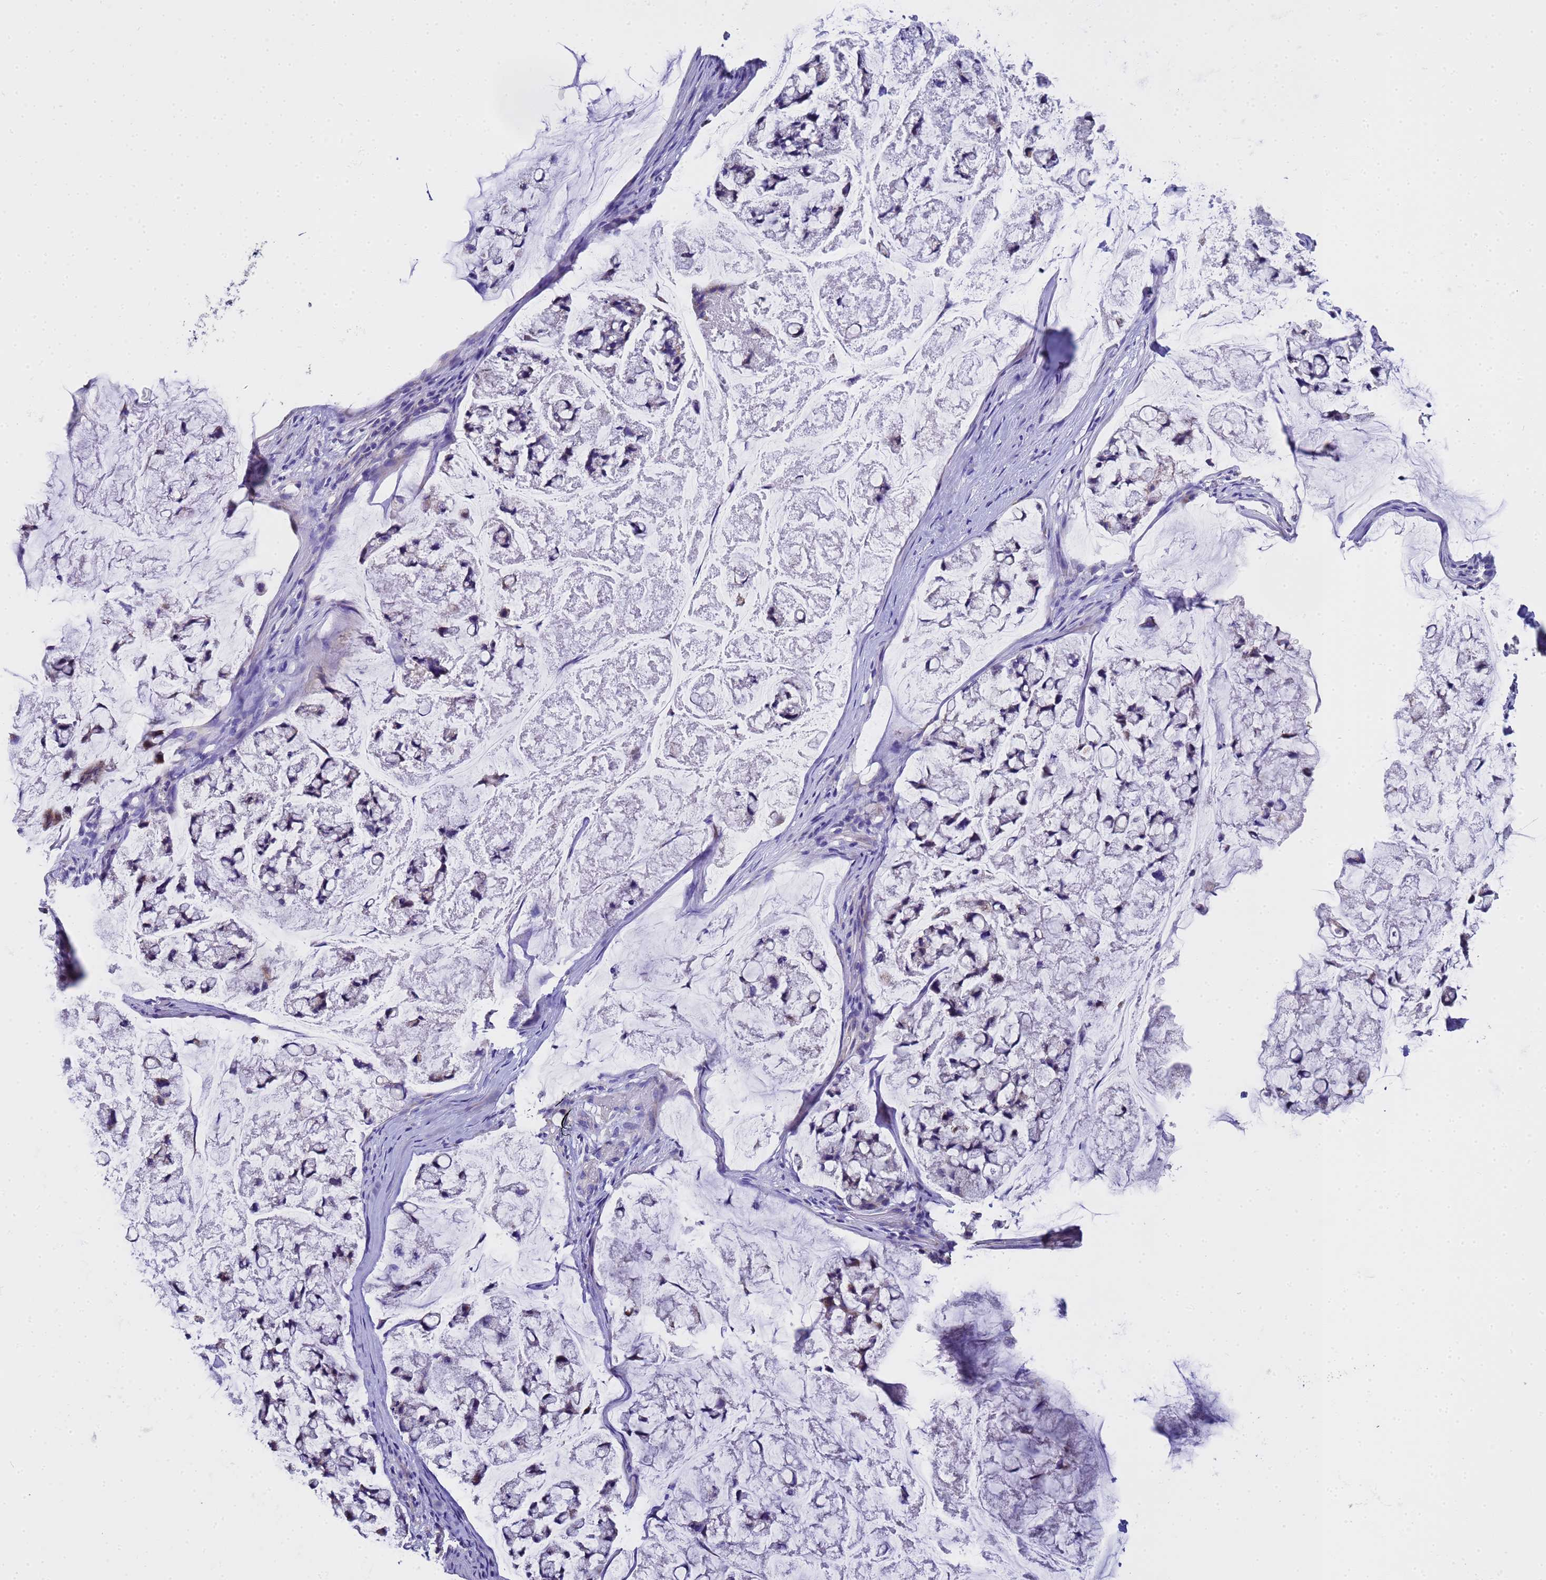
{"staining": {"intensity": "moderate", "quantity": "25%-75%", "location": "cytoplasmic/membranous"}, "tissue": "stomach cancer", "cell_type": "Tumor cells", "image_type": "cancer", "snomed": [{"axis": "morphology", "description": "Adenocarcinoma, NOS"}, {"axis": "topography", "description": "Stomach, lower"}], "caption": "This is an image of immunohistochemistry (IHC) staining of stomach cancer, which shows moderate positivity in the cytoplasmic/membranous of tumor cells.", "gene": "MRPS12", "patient": {"sex": "male", "age": 67}}